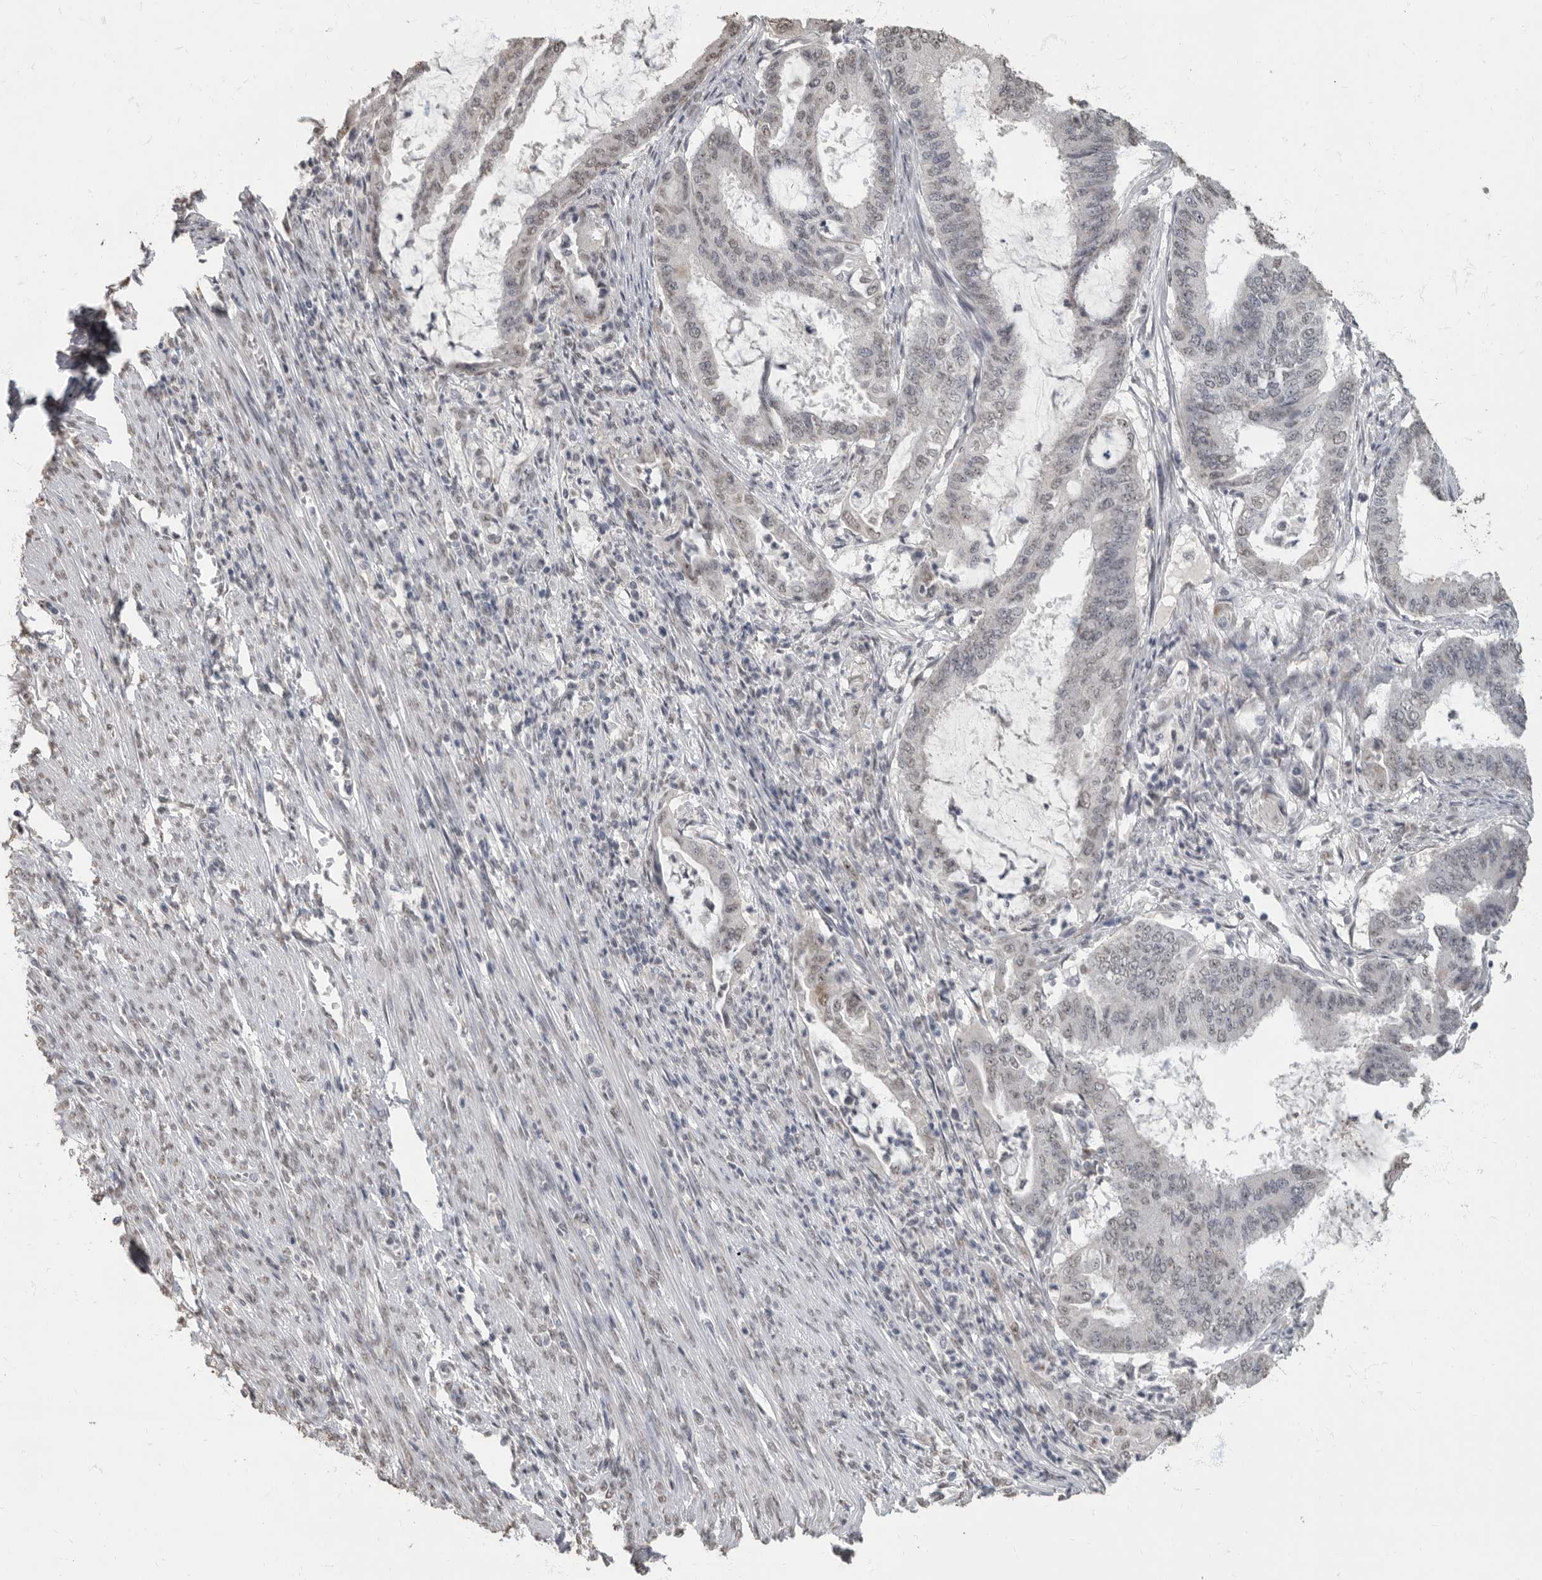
{"staining": {"intensity": "weak", "quantity": "<25%", "location": "nuclear"}, "tissue": "endometrial cancer", "cell_type": "Tumor cells", "image_type": "cancer", "snomed": [{"axis": "morphology", "description": "Adenocarcinoma, NOS"}, {"axis": "topography", "description": "Endometrium"}], "caption": "Tumor cells are negative for brown protein staining in endometrial cancer.", "gene": "NBL1", "patient": {"sex": "female", "age": 51}}